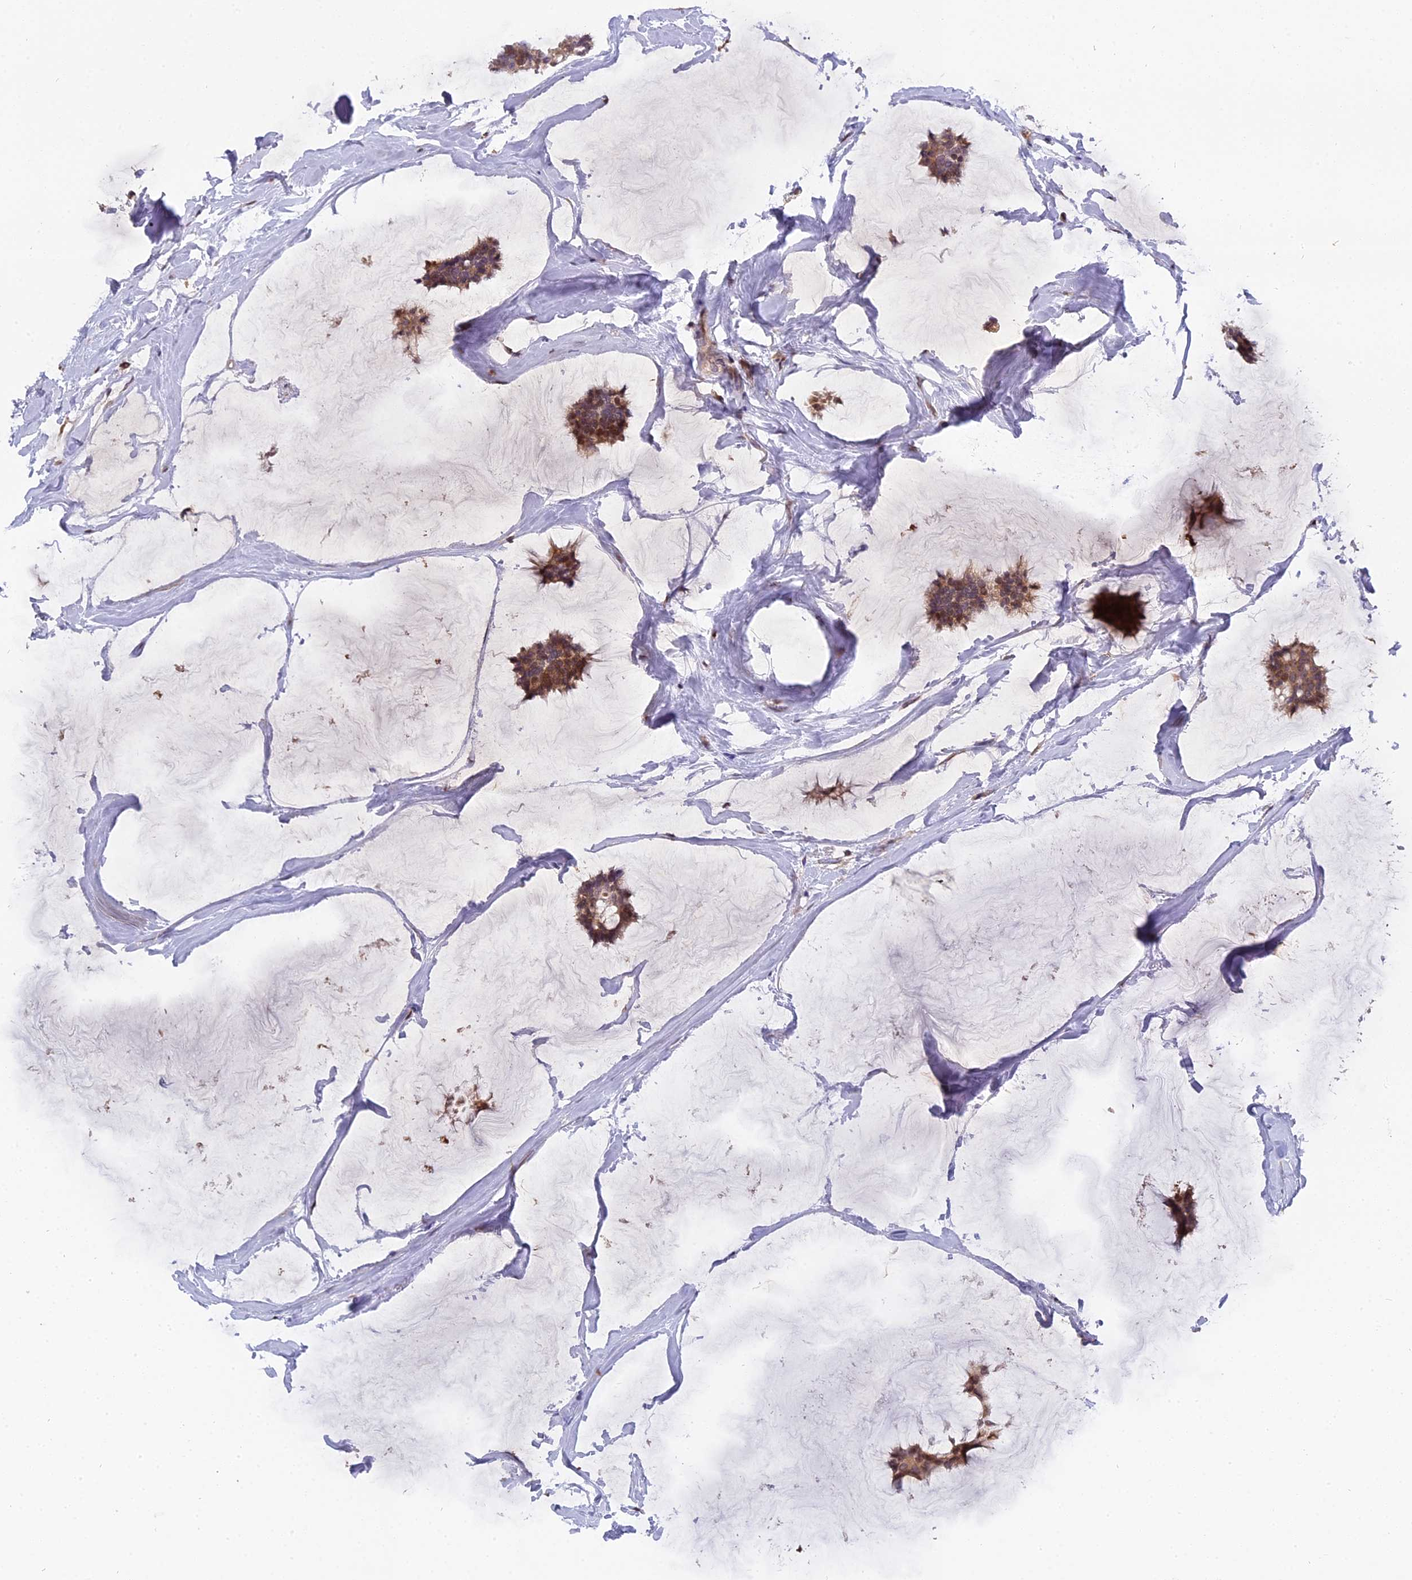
{"staining": {"intensity": "moderate", "quantity": ">75%", "location": "cytoplasmic/membranous"}, "tissue": "breast cancer", "cell_type": "Tumor cells", "image_type": "cancer", "snomed": [{"axis": "morphology", "description": "Duct carcinoma"}, {"axis": "topography", "description": "Breast"}], "caption": "This is a histology image of immunohistochemistry (IHC) staining of breast cancer (invasive ductal carcinoma), which shows moderate positivity in the cytoplasmic/membranous of tumor cells.", "gene": "PYGO1", "patient": {"sex": "female", "age": 93}}